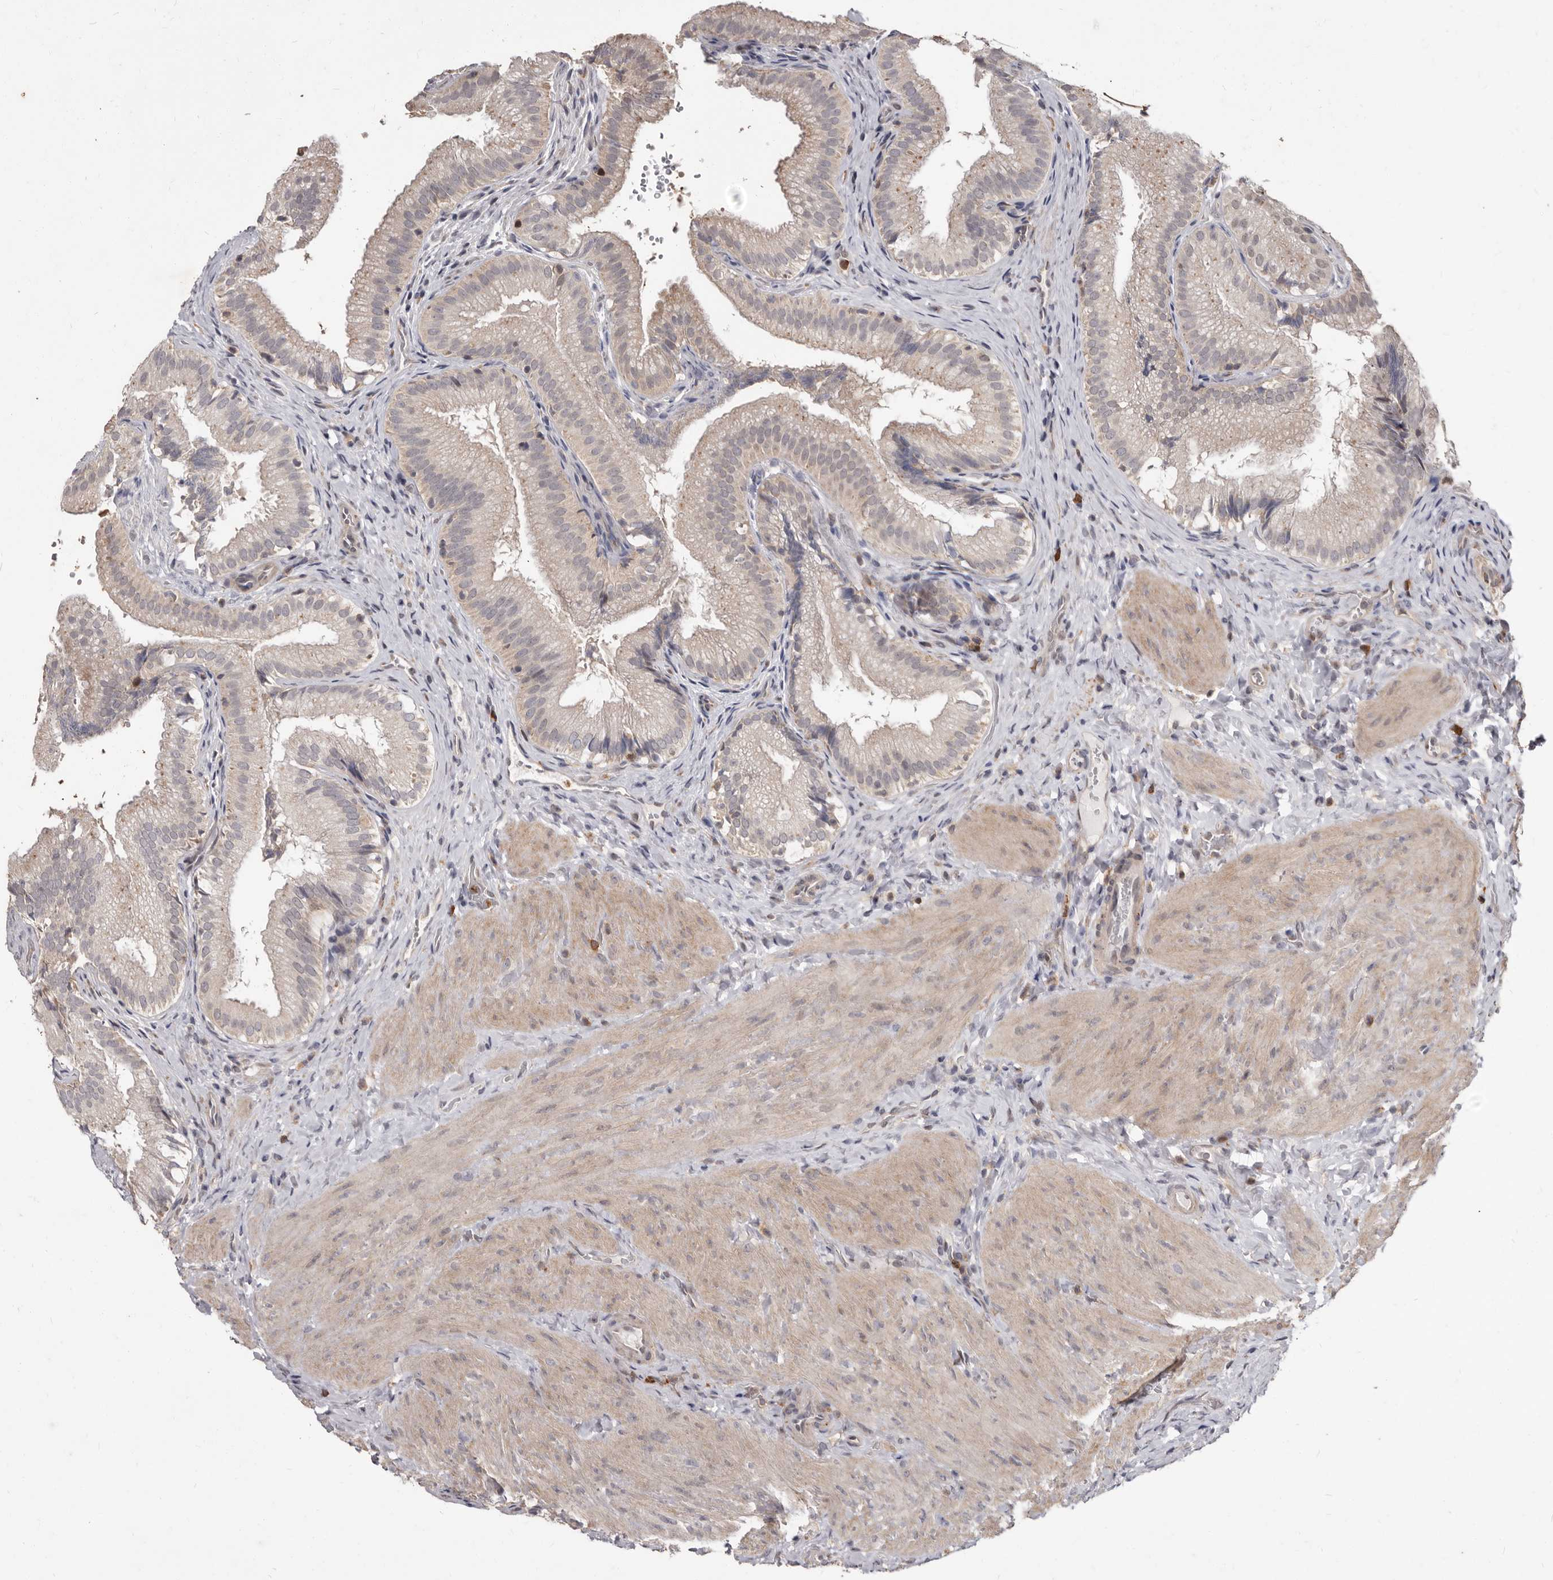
{"staining": {"intensity": "moderate", "quantity": "25%-75%", "location": "cytoplasmic/membranous"}, "tissue": "gallbladder", "cell_type": "Glandular cells", "image_type": "normal", "snomed": [{"axis": "morphology", "description": "Normal tissue, NOS"}, {"axis": "topography", "description": "Gallbladder"}], "caption": "Immunohistochemical staining of normal gallbladder demonstrates 25%-75% levels of moderate cytoplasmic/membranous protein positivity in about 25%-75% of glandular cells. (DAB (3,3'-diaminobenzidine) = brown stain, brightfield microscopy at high magnification).", "gene": "ACLY", "patient": {"sex": "female", "age": 30}}